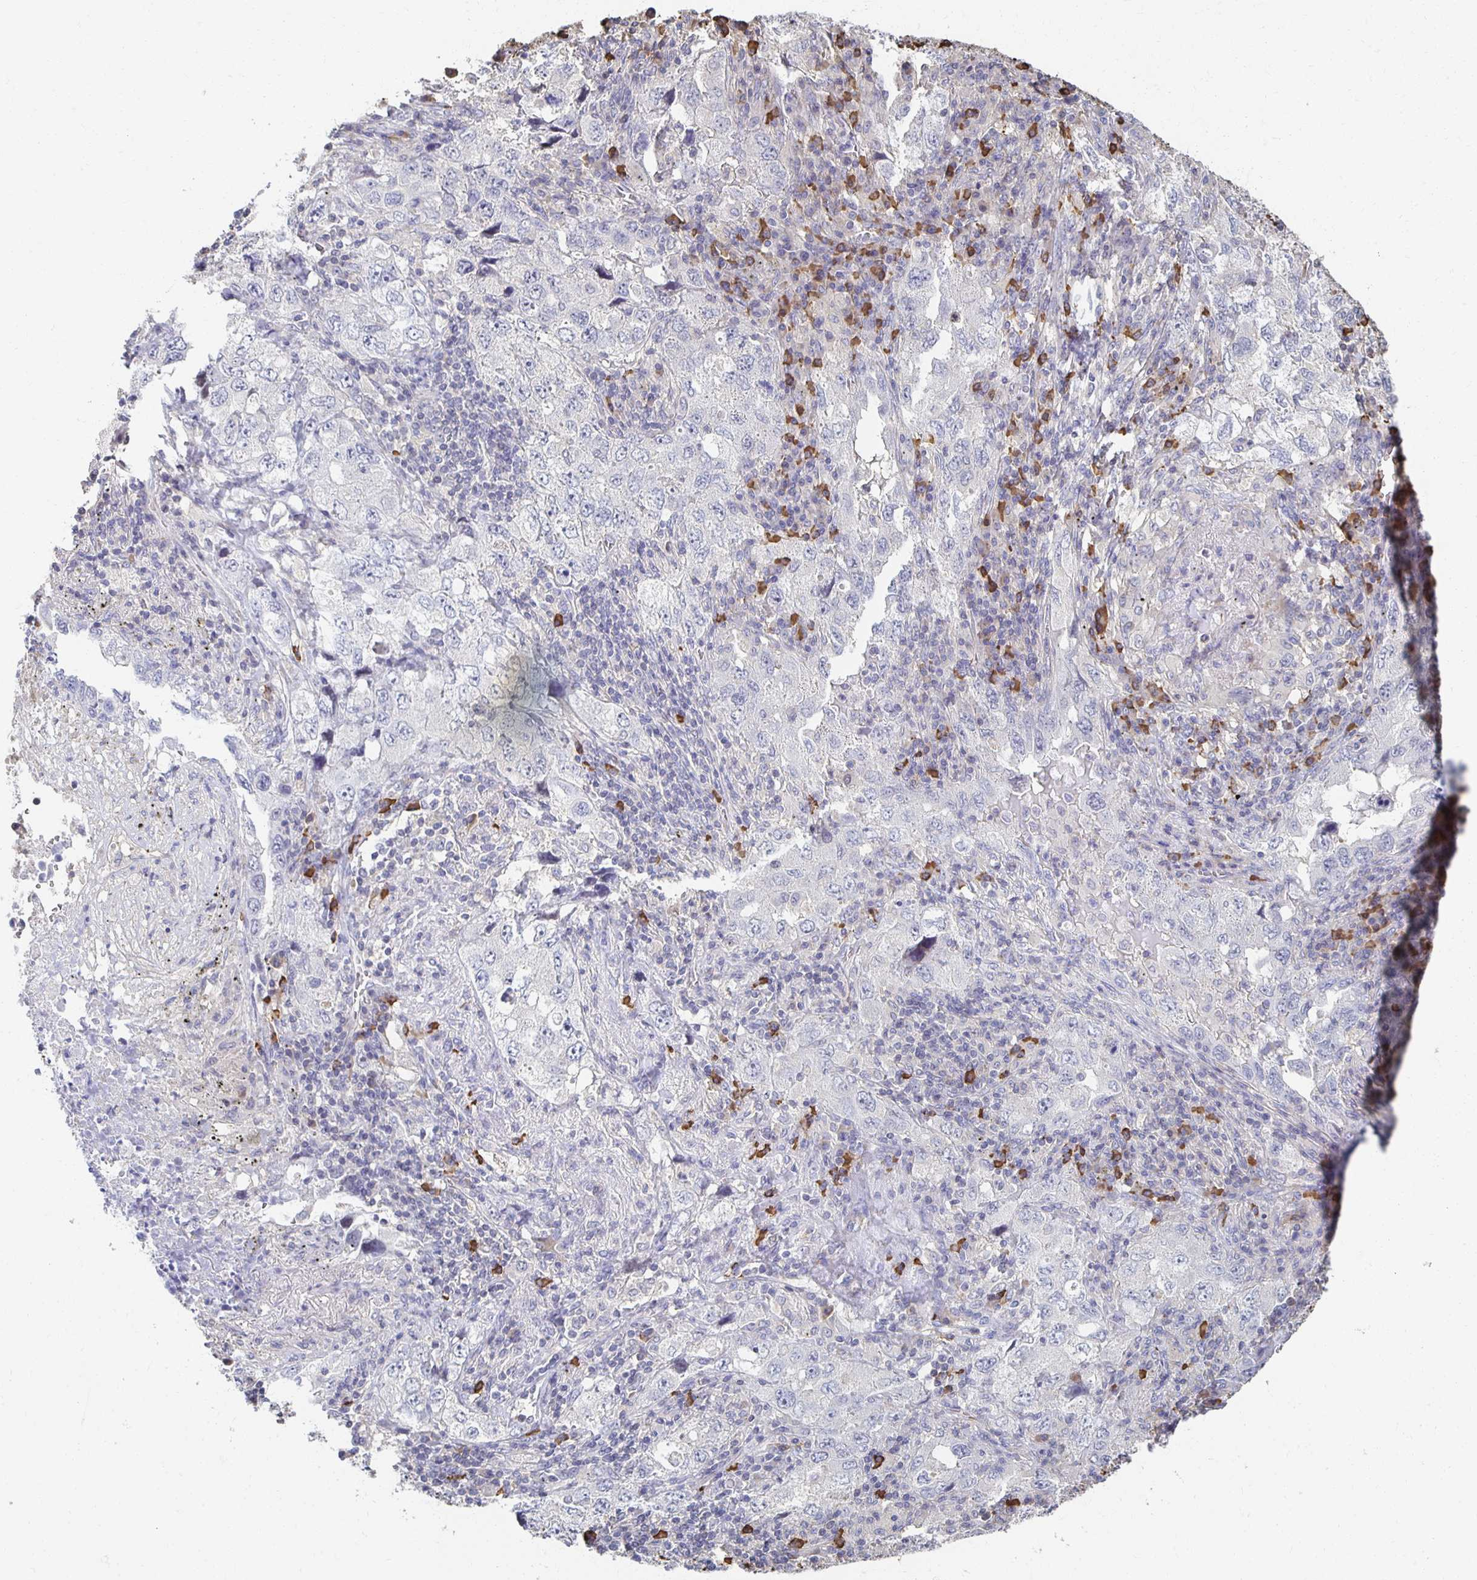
{"staining": {"intensity": "negative", "quantity": "none", "location": "none"}, "tissue": "lung cancer", "cell_type": "Tumor cells", "image_type": "cancer", "snomed": [{"axis": "morphology", "description": "Adenocarcinoma, NOS"}, {"axis": "topography", "description": "Lung"}], "caption": "Immunohistochemistry image of neoplastic tissue: human lung cancer (adenocarcinoma) stained with DAB (3,3'-diaminobenzidine) exhibits no significant protein expression in tumor cells. (Stains: DAB immunohistochemistry with hematoxylin counter stain, Microscopy: brightfield microscopy at high magnification).", "gene": "ZNF692", "patient": {"sex": "female", "age": 57}}